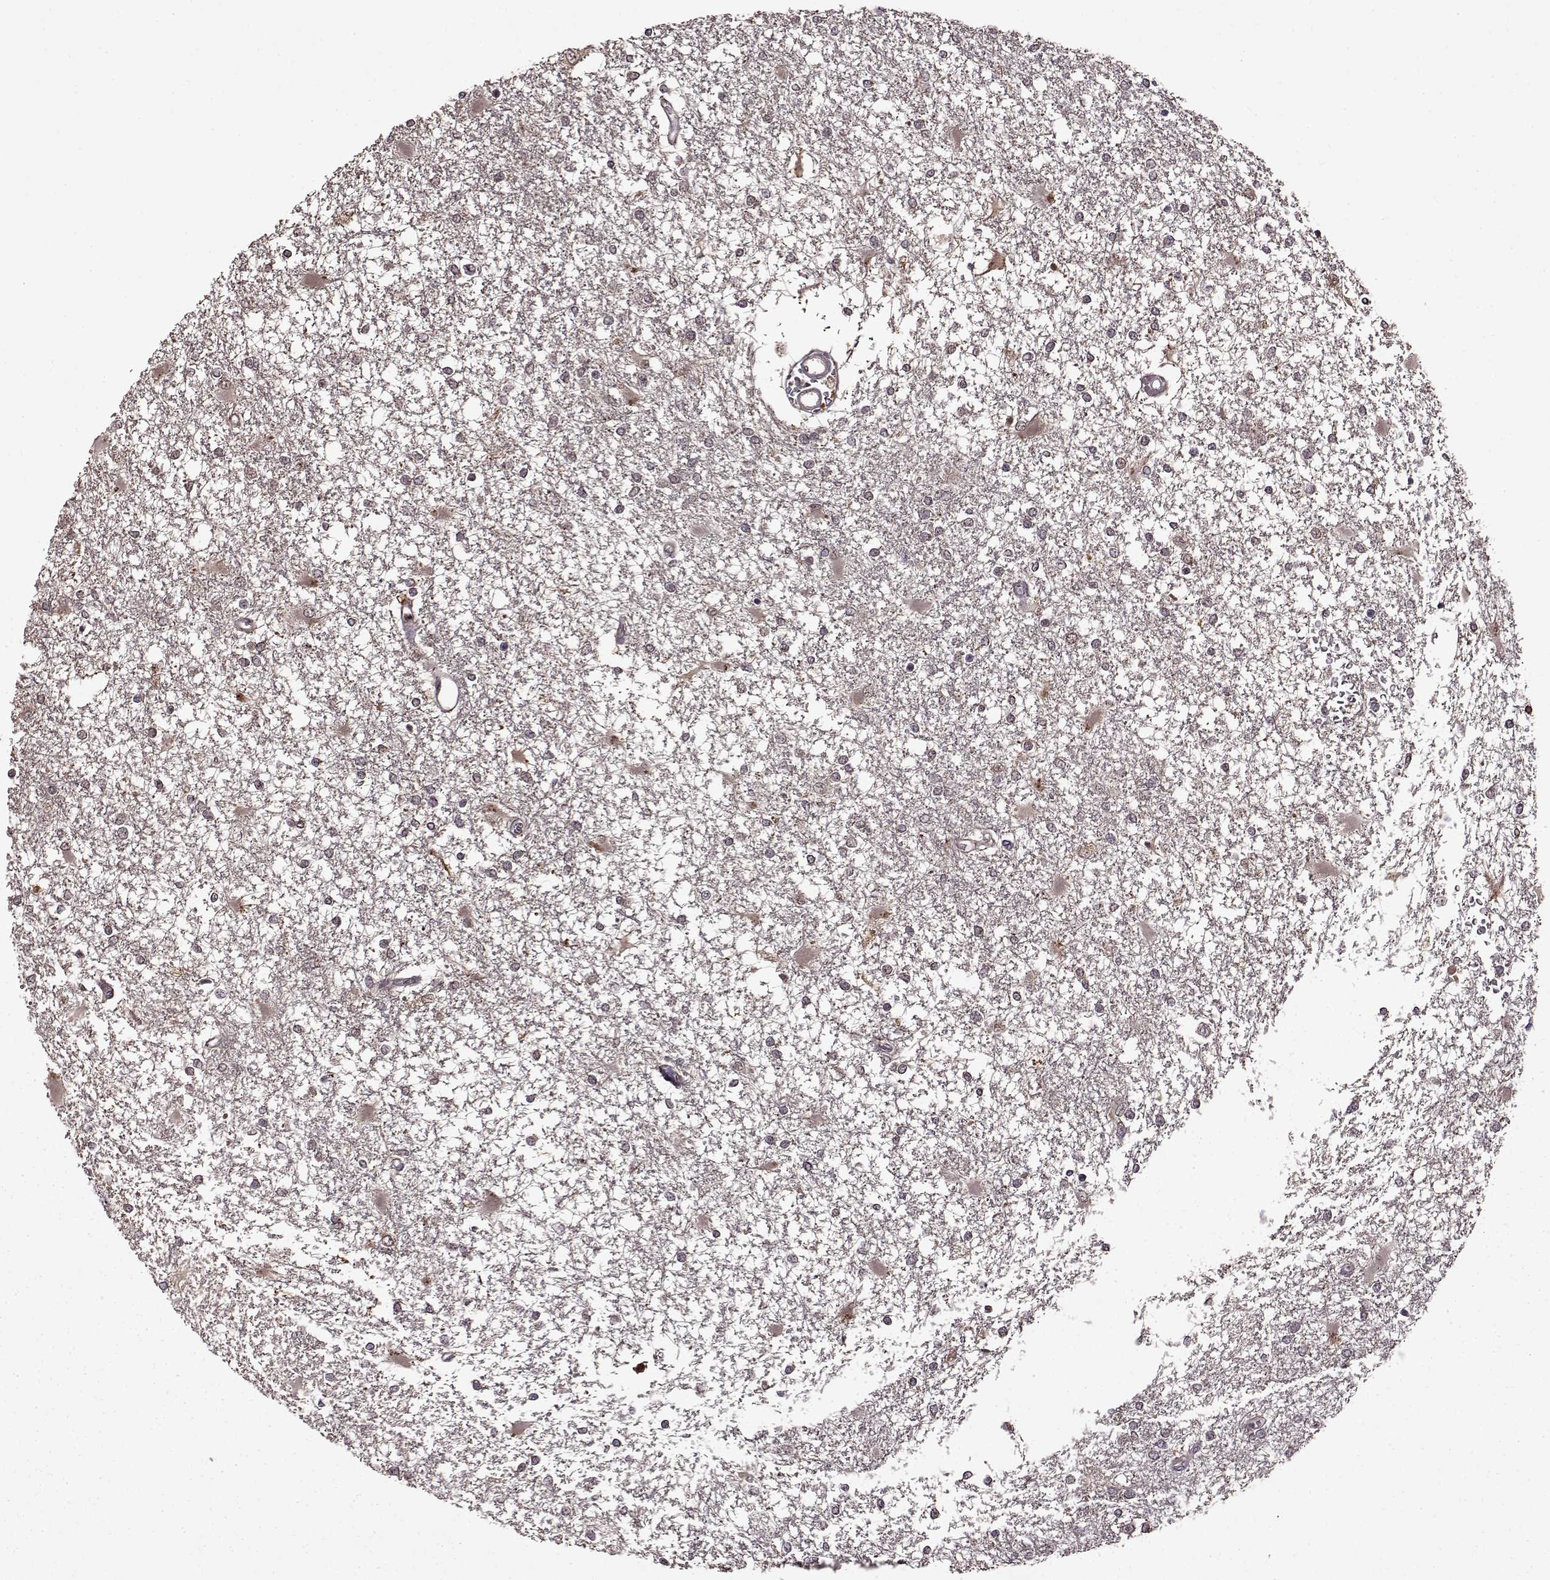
{"staining": {"intensity": "negative", "quantity": "none", "location": "none"}, "tissue": "glioma", "cell_type": "Tumor cells", "image_type": "cancer", "snomed": [{"axis": "morphology", "description": "Glioma, malignant, High grade"}, {"axis": "topography", "description": "Cerebral cortex"}], "caption": "An immunohistochemistry photomicrograph of high-grade glioma (malignant) is shown. There is no staining in tumor cells of high-grade glioma (malignant).", "gene": "MAIP1", "patient": {"sex": "male", "age": 79}}